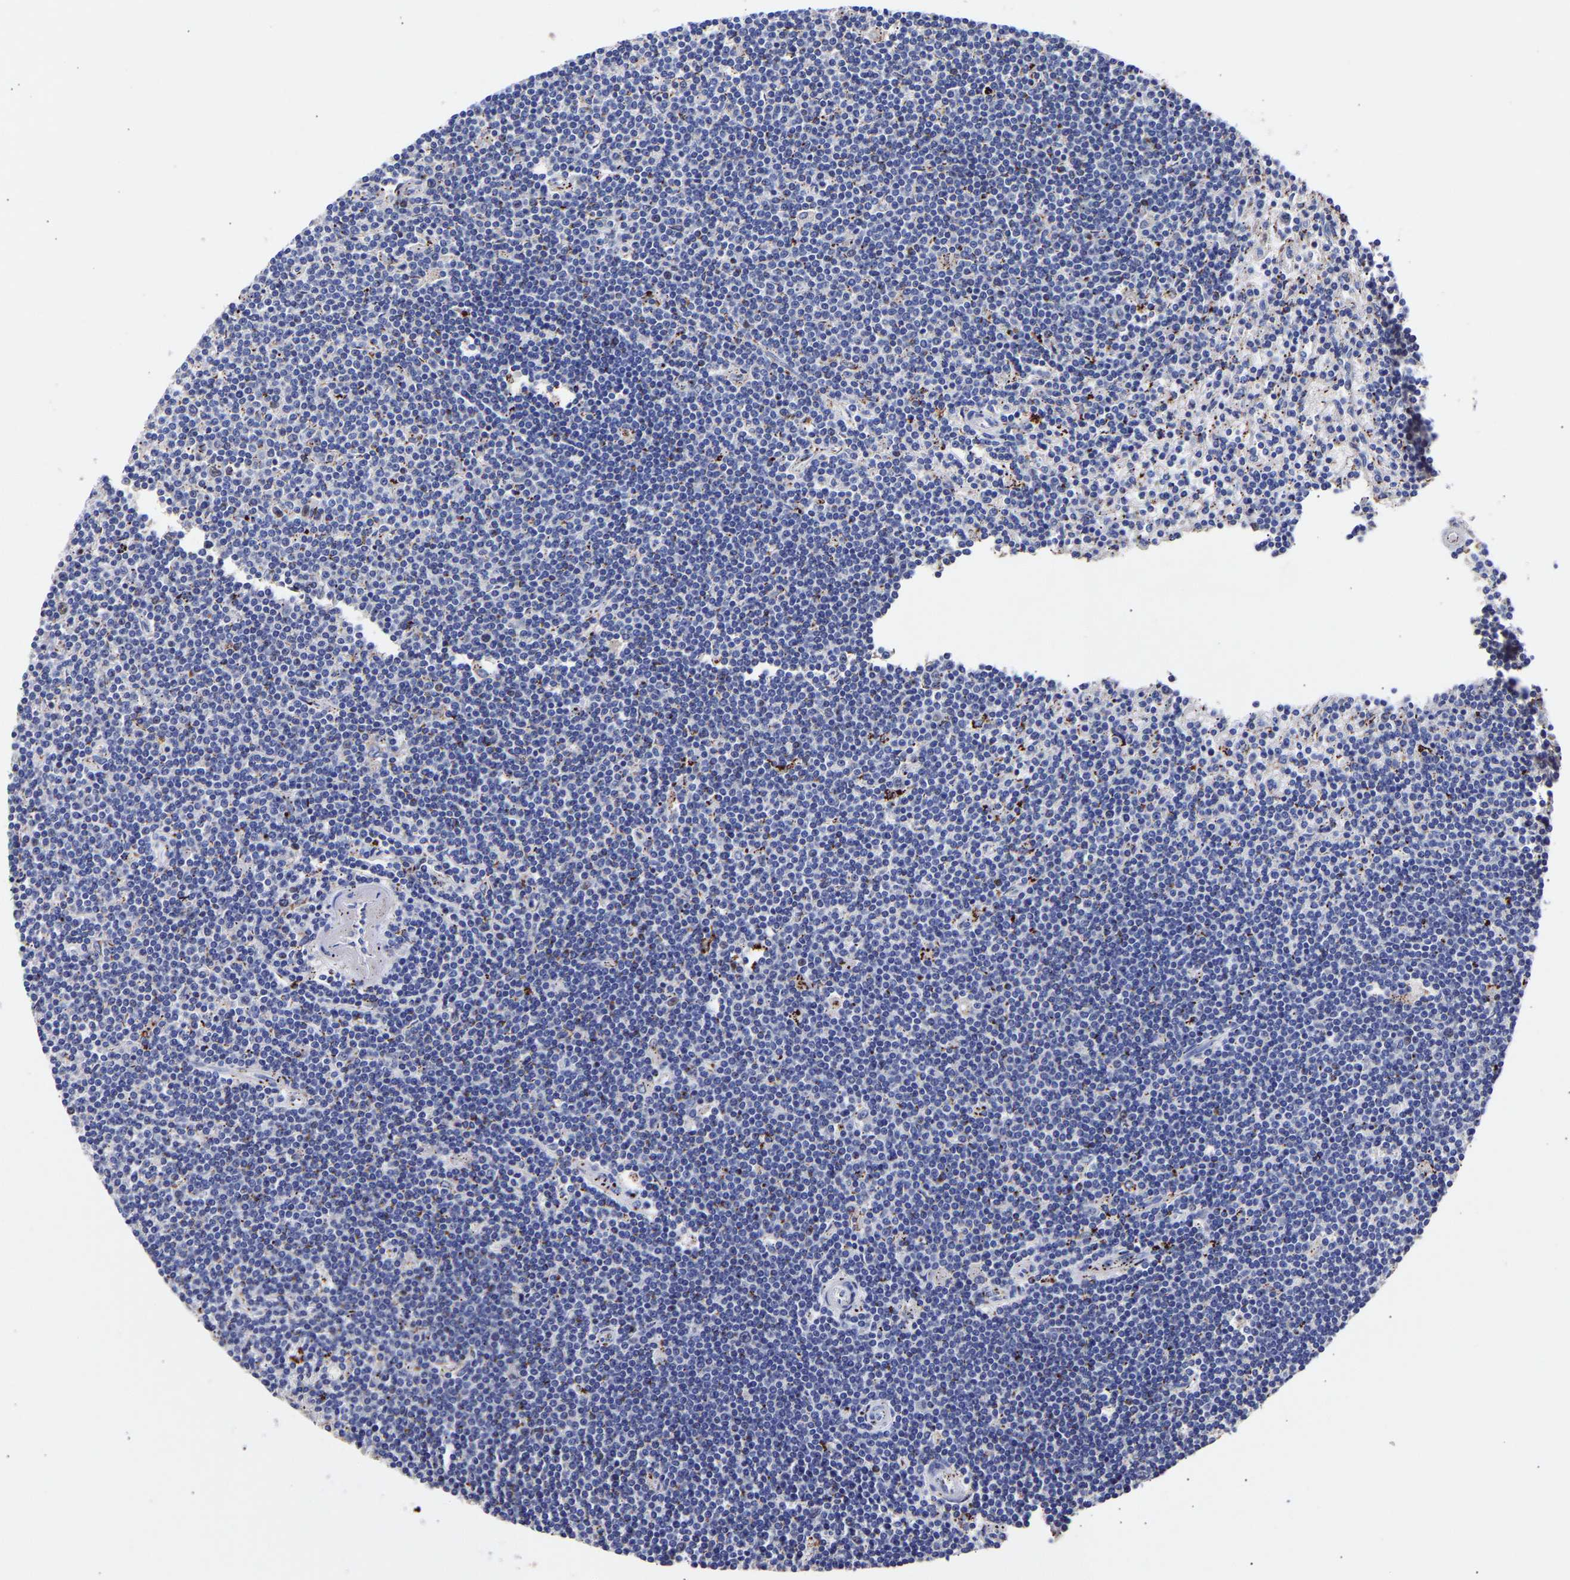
{"staining": {"intensity": "negative", "quantity": "none", "location": "none"}, "tissue": "lymphoma", "cell_type": "Tumor cells", "image_type": "cancer", "snomed": [{"axis": "morphology", "description": "Malignant lymphoma, non-Hodgkin's type, Low grade"}, {"axis": "topography", "description": "Spleen"}], "caption": "Immunohistochemical staining of human lymphoma demonstrates no significant staining in tumor cells.", "gene": "SEM1", "patient": {"sex": "male", "age": 76}}